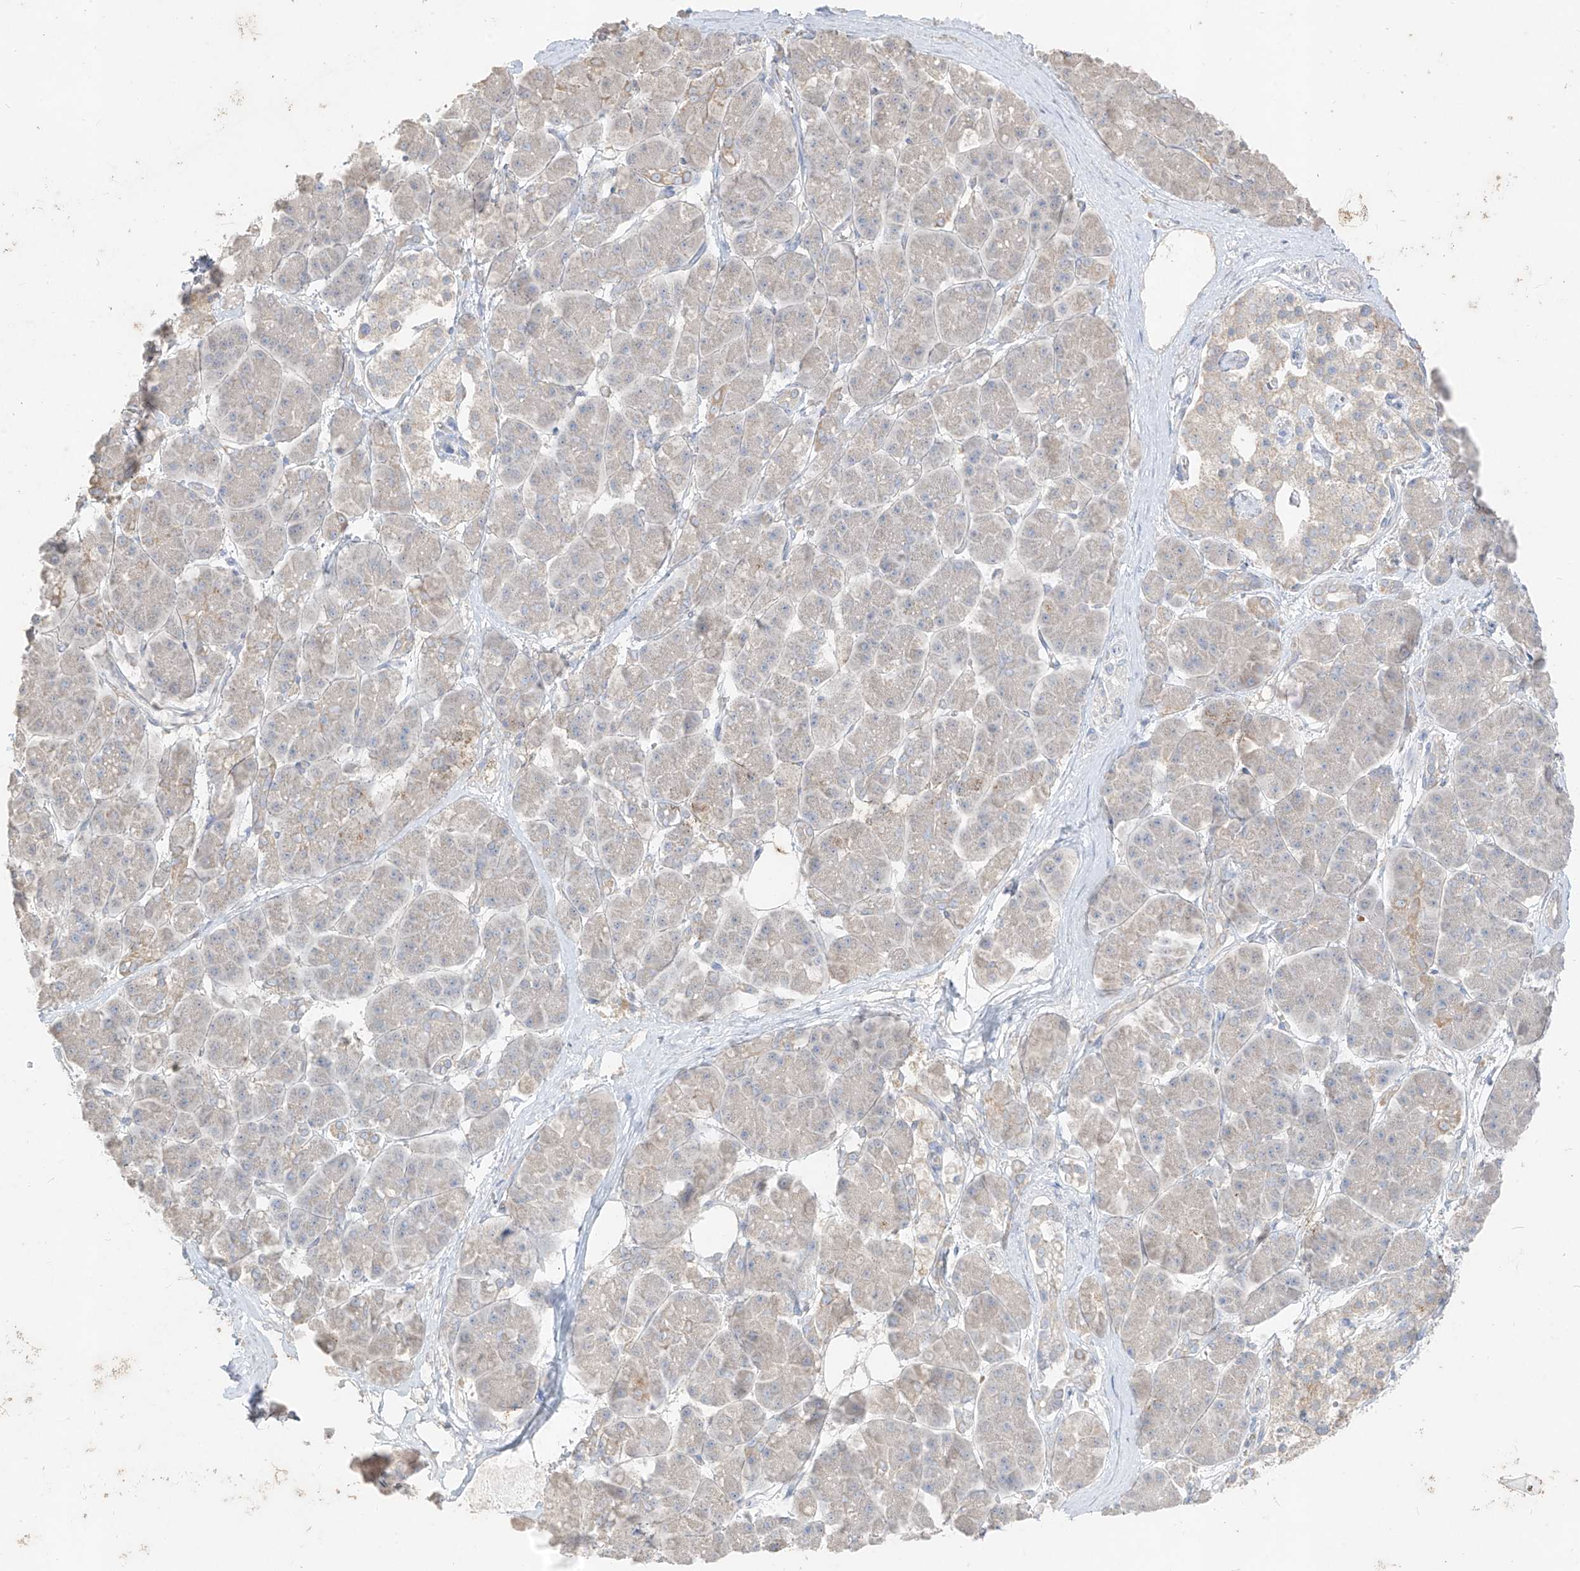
{"staining": {"intensity": "negative", "quantity": "none", "location": "none"}, "tissue": "pancreatic cancer", "cell_type": "Tumor cells", "image_type": "cancer", "snomed": [{"axis": "morphology", "description": "Normal tissue, NOS"}, {"axis": "morphology", "description": "Adenocarcinoma, NOS"}, {"axis": "topography", "description": "Pancreas"}], "caption": "Image shows no protein positivity in tumor cells of pancreatic cancer tissue. (DAB IHC, high magnification).", "gene": "ZZEF1", "patient": {"sex": "female", "age": 68}}